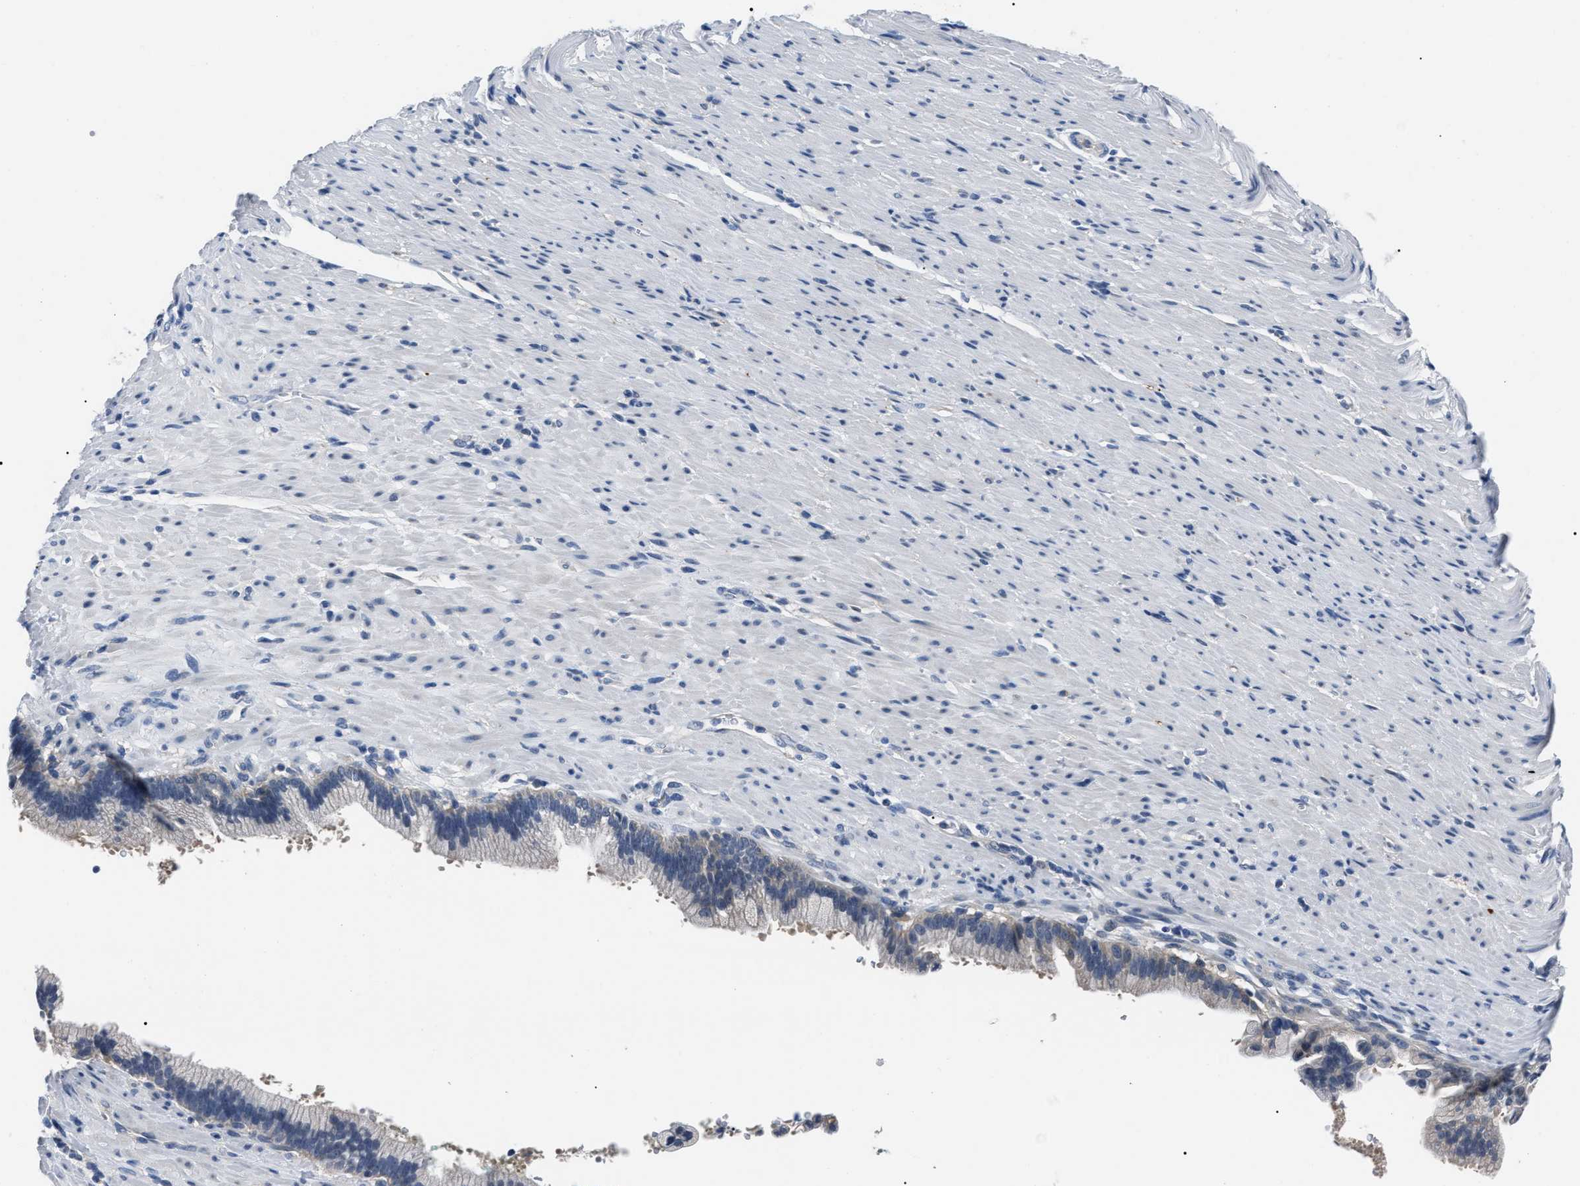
{"staining": {"intensity": "negative", "quantity": "none", "location": "none"}, "tissue": "pancreatic cancer", "cell_type": "Tumor cells", "image_type": "cancer", "snomed": [{"axis": "morphology", "description": "Adenocarcinoma, NOS"}, {"axis": "topography", "description": "Pancreas"}], "caption": "The micrograph displays no significant staining in tumor cells of adenocarcinoma (pancreatic).", "gene": "LRWD1", "patient": {"sex": "male", "age": 69}}